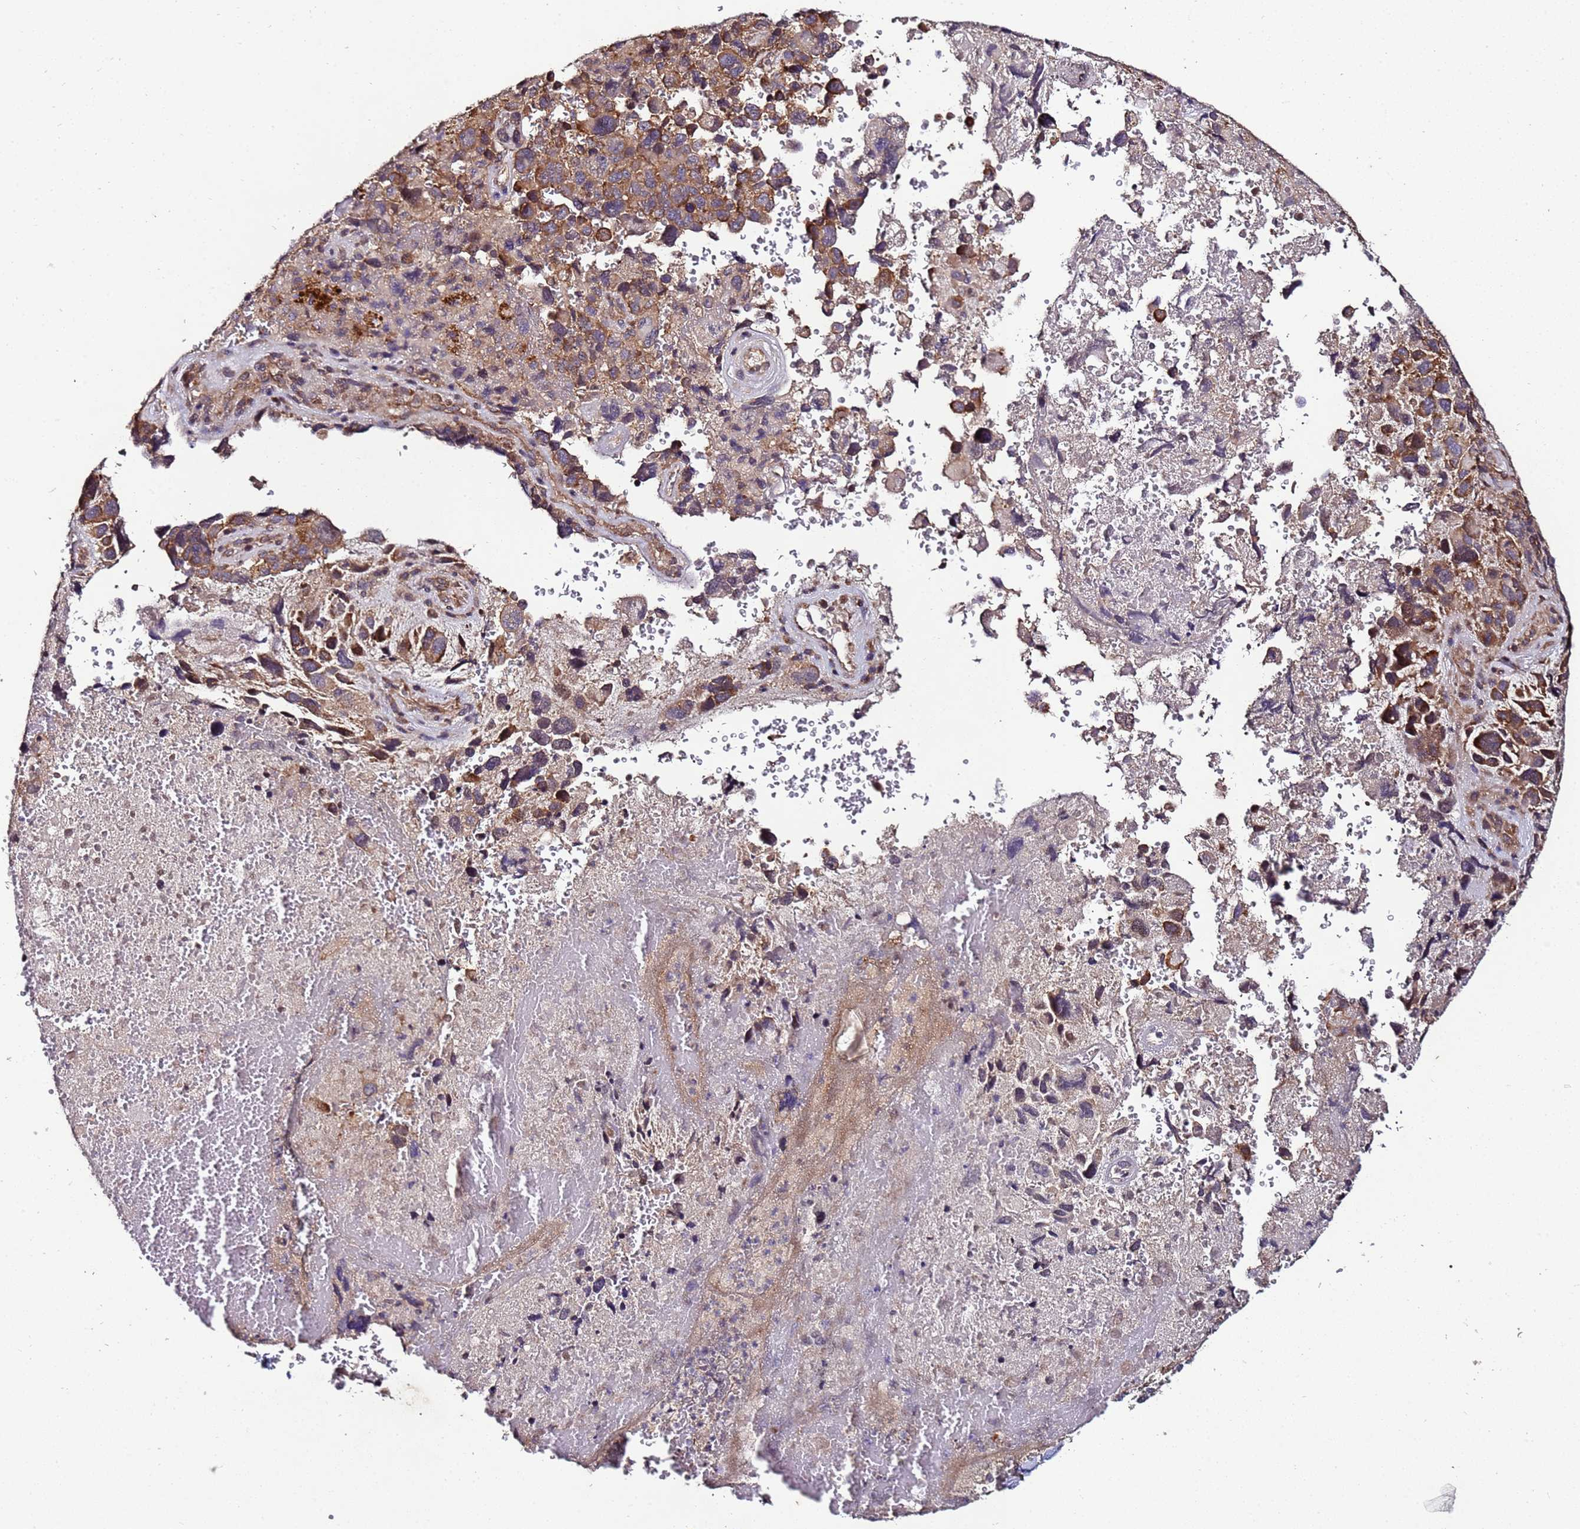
{"staining": {"intensity": "moderate", "quantity": "25%-75%", "location": "cytoplasmic/membranous"}, "tissue": "lung cancer", "cell_type": "Tumor cells", "image_type": "cancer", "snomed": [{"axis": "morphology", "description": "Adenocarcinoma, NOS"}, {"axis": "topography", "description": "Lung"}], "caption": "Protein expression by immunohistochemistry (IHC) exhibits moderate cytoplasmic/membranous positivity in approximately 25%-75% of tumor cells in lung adenocarcinoma.", "gene": "ANKRD17", "patient": {"sex": "male", "age": 67}}